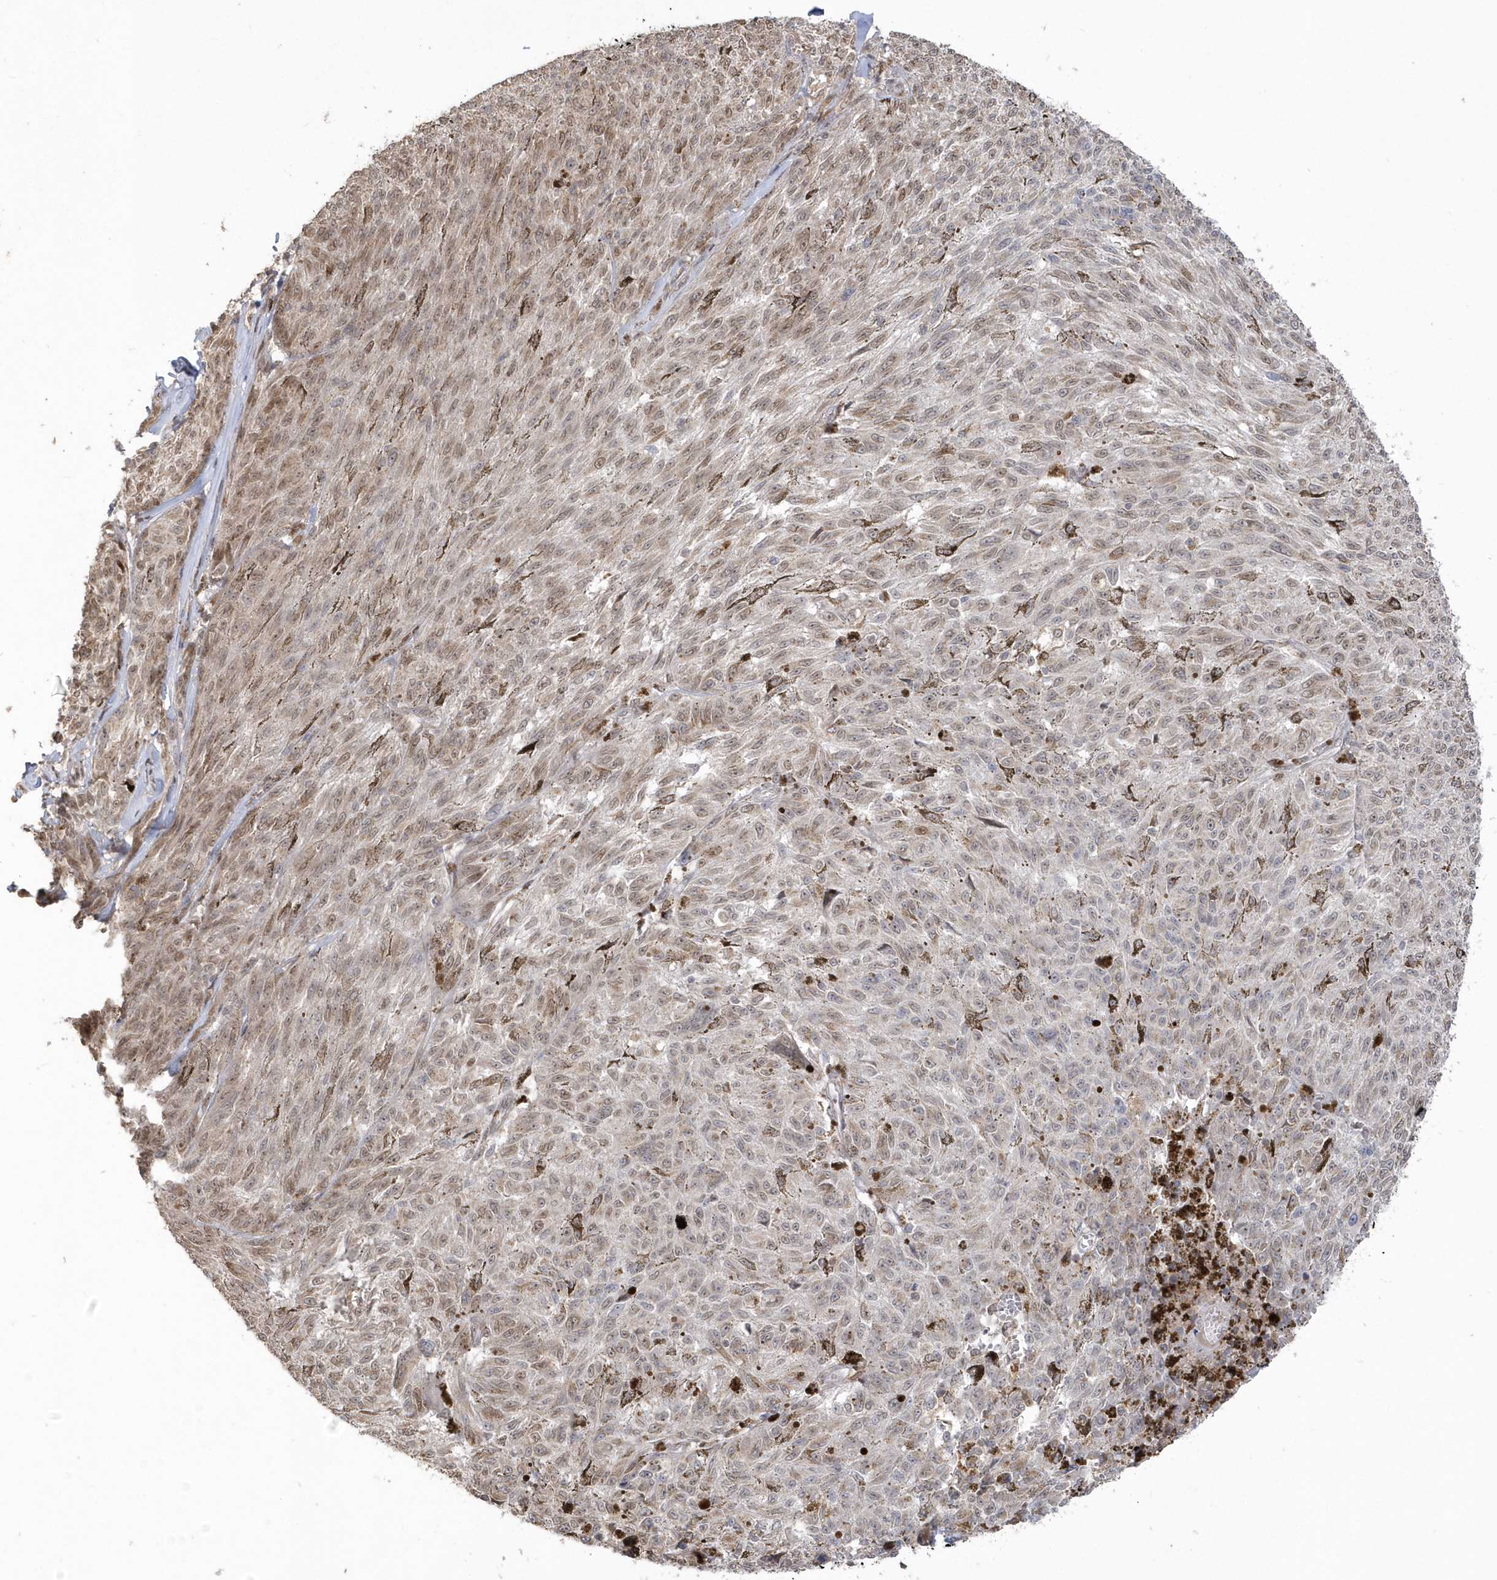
{"staining": {"intensity": "moderate", "quantity": ">75%", "location": "cytoplasmic/membranous,nuclear"}, "tissue": "melanoma", "cell_type": "Tumor cells", "image_type": "cancer", "snomed": [{"axis": "morphology", "description": "Malignant melanoma, NOS"}, {"axis": "topography", "description": "Skin"}], "caption": "The photomicrograph exhibits a brown stain indicating the presence of a protein in the cytoplasmic/membranous and nuclear of tumor cells in melanoma.", "gene": "NAF1", "patient": {"sex": "female", "age": 72}}